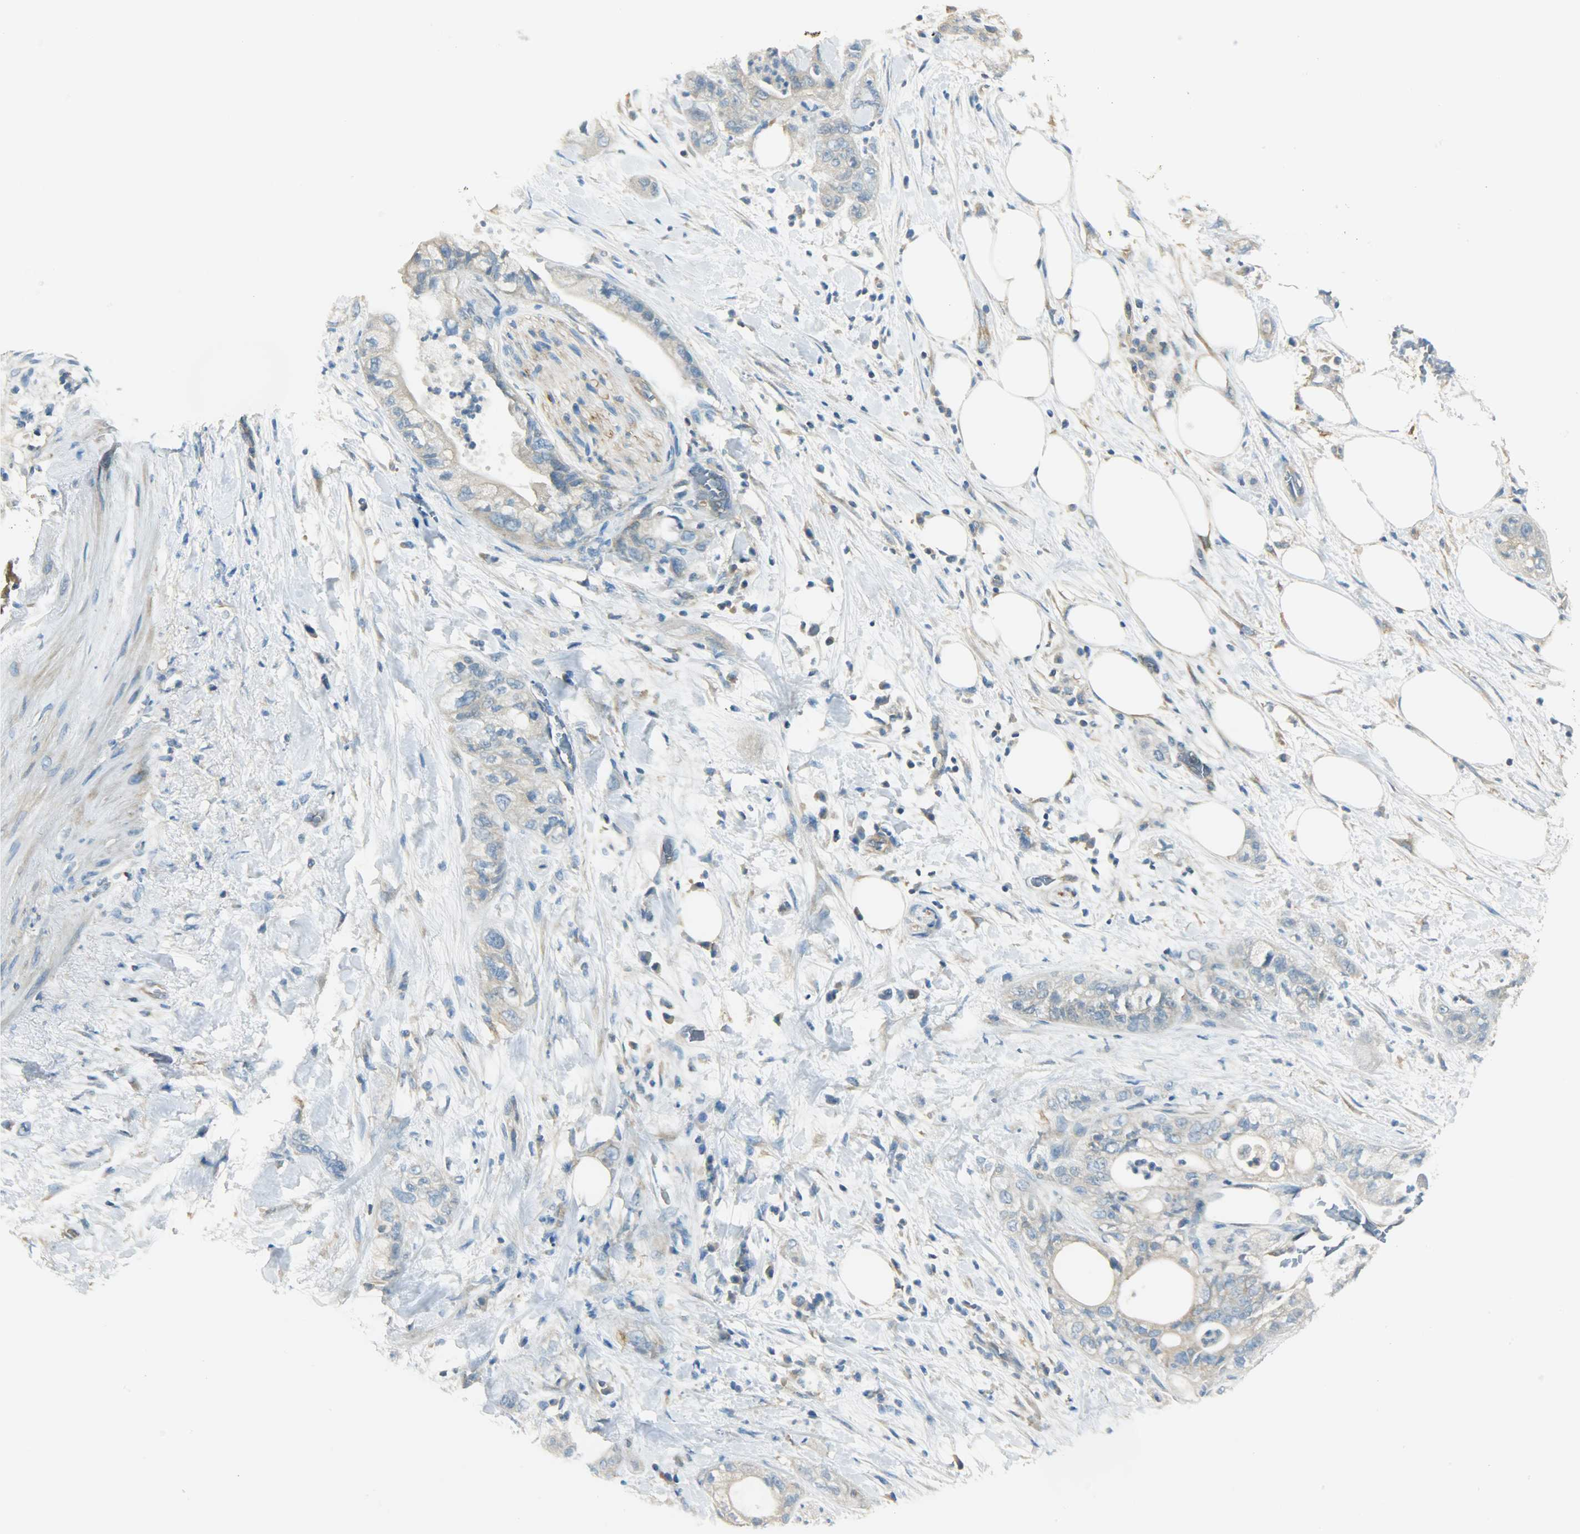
{"staining": {"intensity": "weak", "quantity": "25%-75%", "location": "cytoplasmic/membranous"}, "tissue": "pancreatic cancer", "cell_type": "Tumor cells", "image_type": "cancer", "snomed": [{"axis": "morphology", "description": "Adenocarcinoma, NOS"}, {"axis": "topography", "description": "Pancreas"}], "caption": "This histopathology image shows pancreatic adenocarcinoma stained with IHC to label a protein in brown. The cytoplasmic/membranous of tumor cells show weak positivity for the protein. Nuclei are counter-stained blue.", "gene": "TSC22D2", "patient": {"sex": "male", "age": 70}}